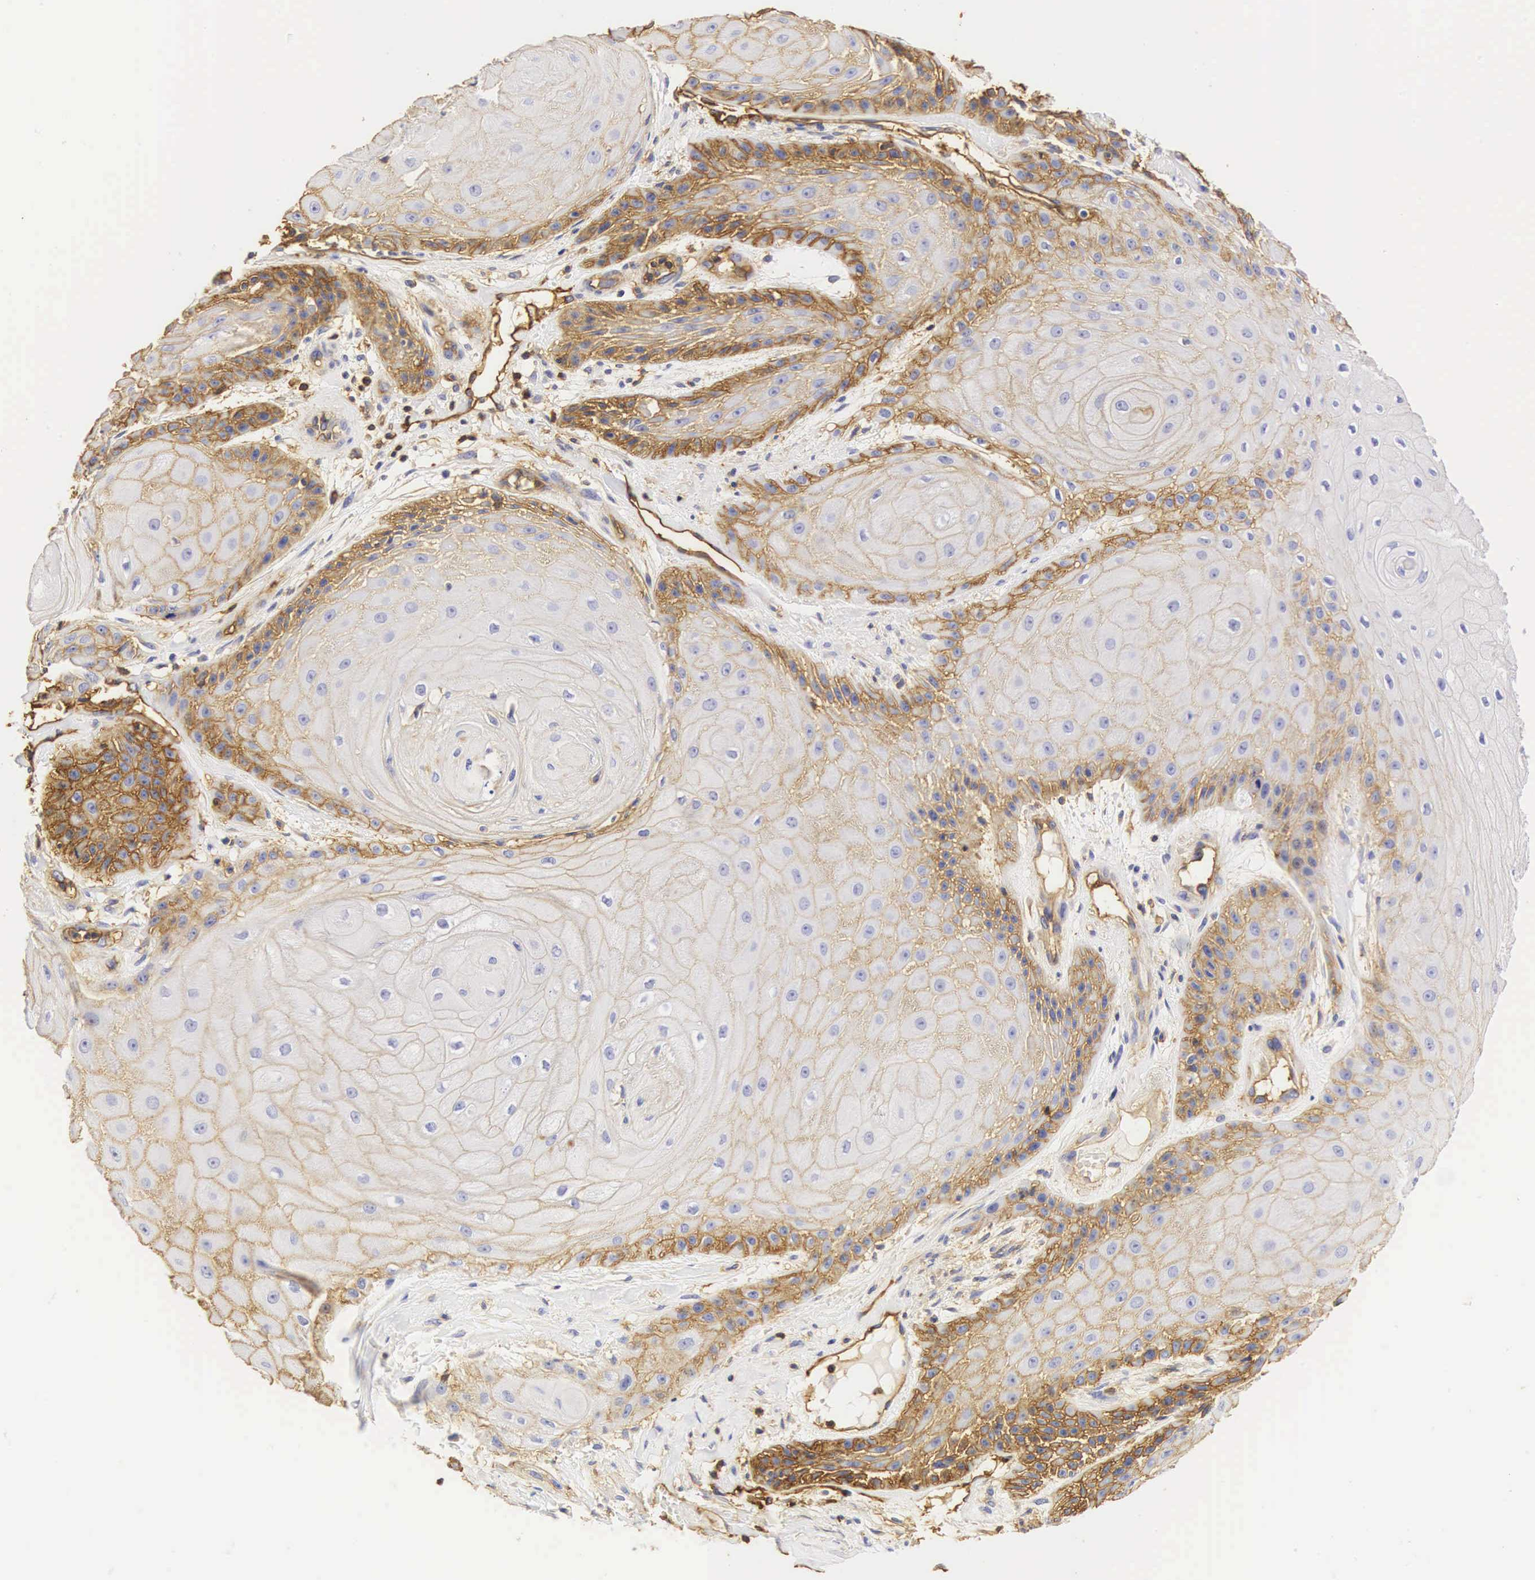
{"staining": {"intensity": "moderate", "quantity": "25%-75%", "location": "cytoplasmic/membranous"}, "tissue": "skin cancer", "cell_type": "Tumor cells", "image_type": "cancer", "snomed": [{"axis": "morphology", "description": "Squamous cell carcinoma, NOS"}, {"axis": "topography", "description": "Skin"}], "caption": "Human squamous cell carcinoma (skin) stained with a brown dye shows moderate cytoplasmic/membranous positive staining in approximately 25%-75% of tumor cells.", "gene": "CD99", "patient": {"sex": "male", "age": 57}}